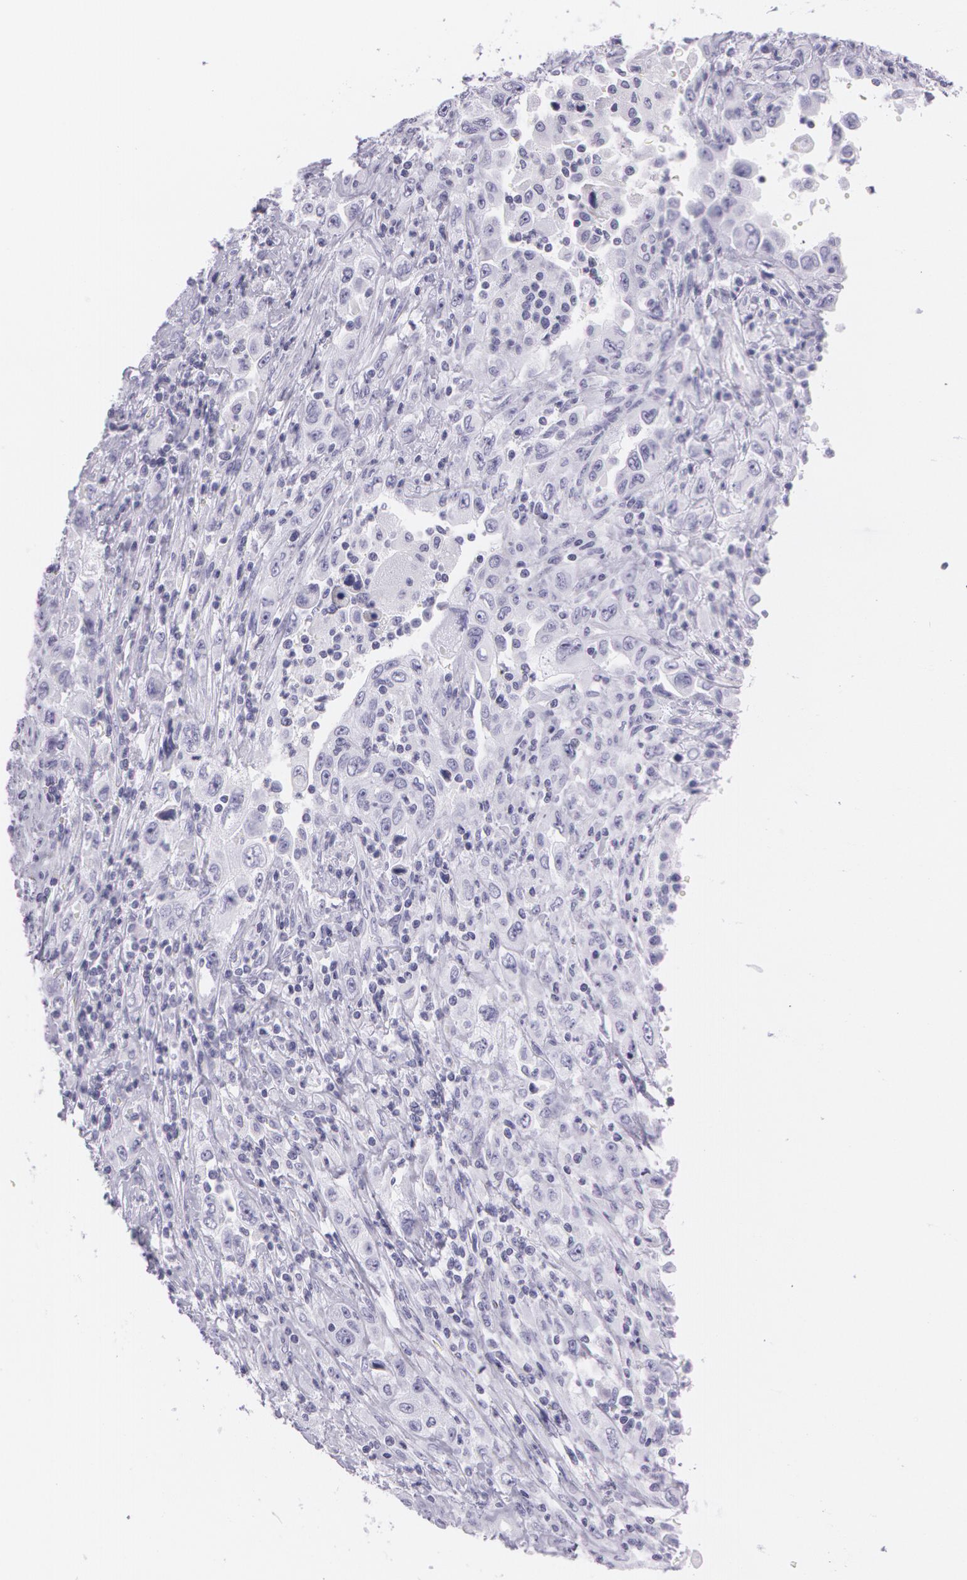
{"staining": {"intensity": "negative", "quantity": "none", "location": "none"}, "tissue": "pancreatic cancer", "cell_type": "Tumor cells", "image_type": "cancer", "snomed": [{"axis": "morphology", "description": "Adenocarcinoma, NOS"}, {"axis": "topography", "description": "Pancreas"}], "caption": "A high-resolution micrograph shows IHC staining of adenocarcinoma (pancreatic), which demonstrates no significant expression in tumor cells.", "gene": "SNCG", "patient": {"sex": "male", "age": 70}}